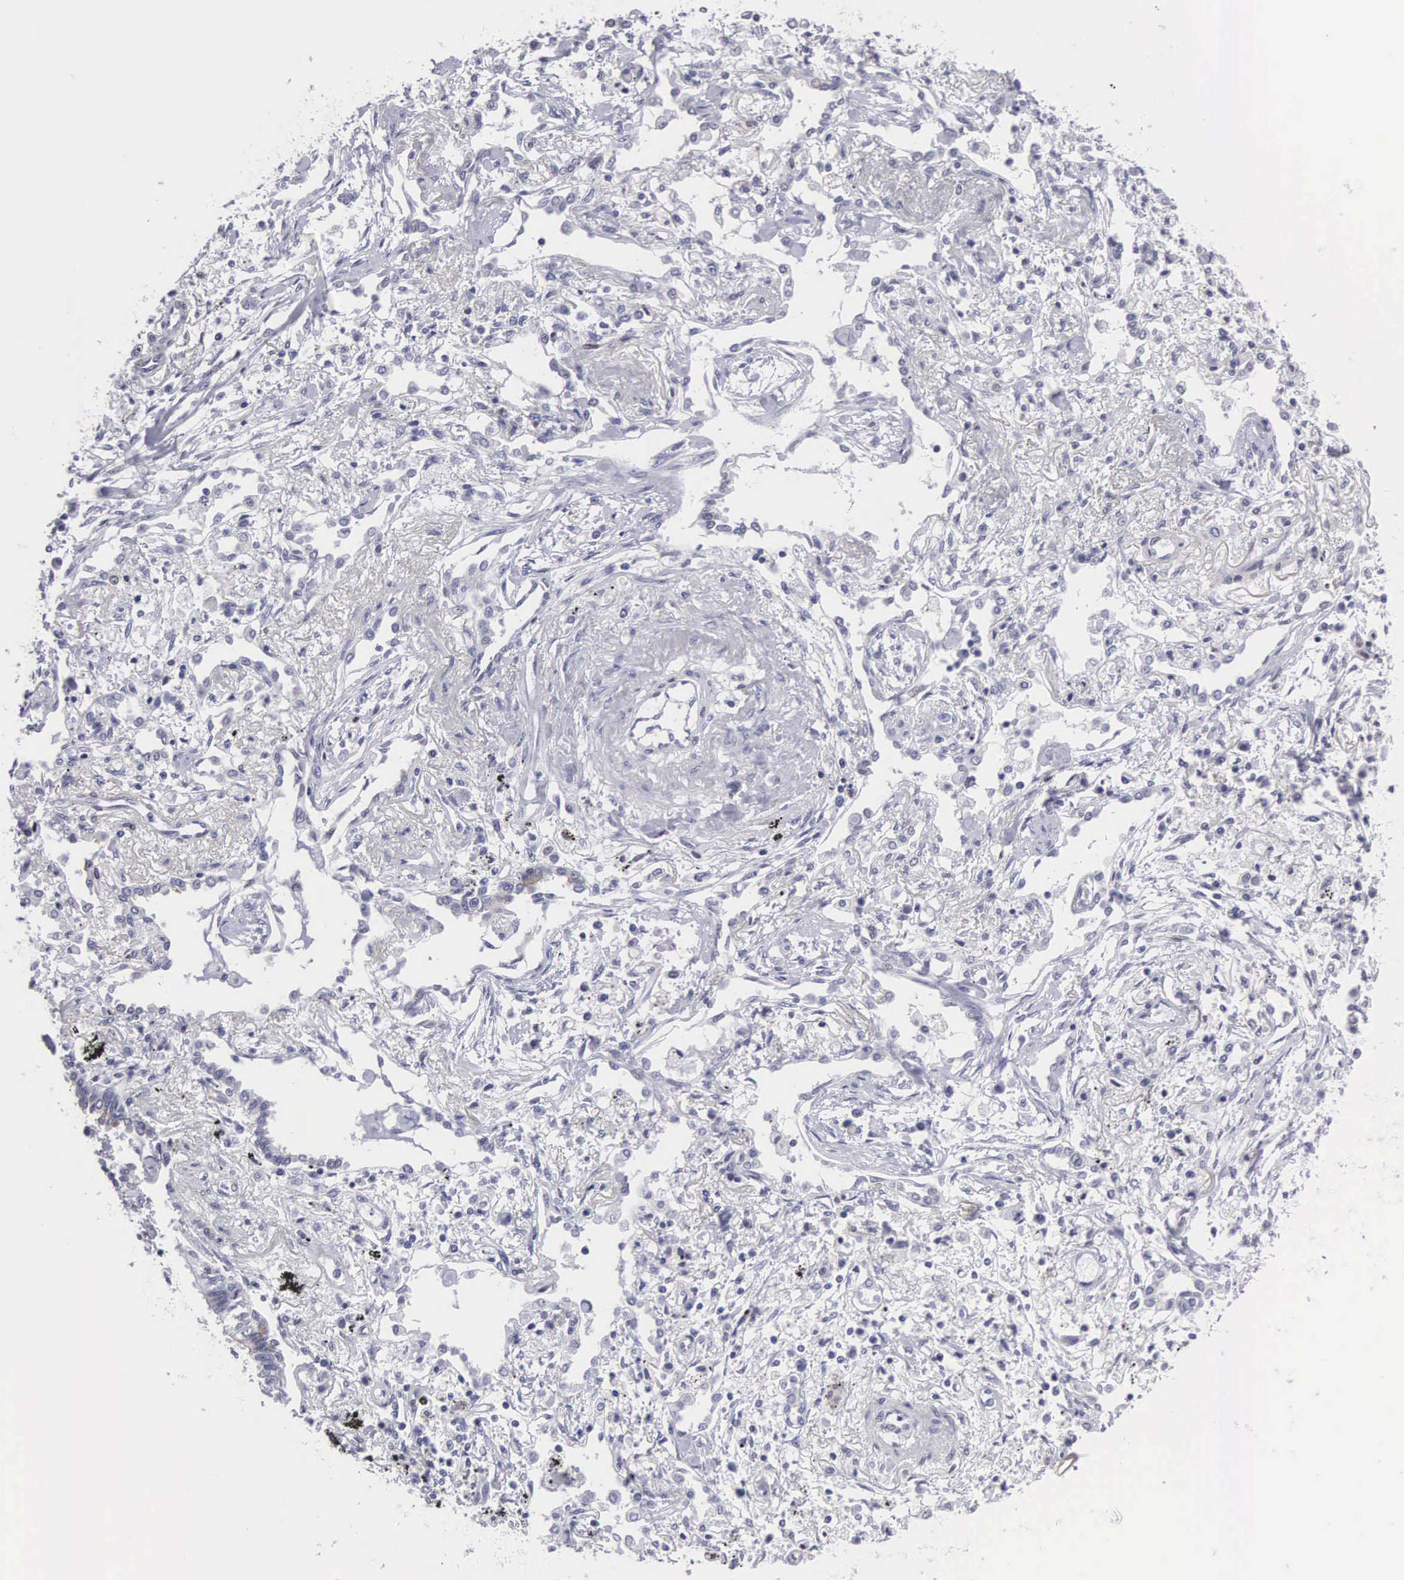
{"staining": {"intensity": "negative", "quantity": "none", "location": "none"}, "tissue": "lung cancer", "cell_type": "Tumor cells", "image_type": "cancer", "snomed": [{"axis": "morphology", "description": "Adenocarcinoma, NOS"}, {"axis": "topography", "description": "Lung"}], "caption": "Tumor cells show no significant positivity in lung cancer (adenocarcinoma).", "gene": "ETV6", "patient": {"sex": "male", "age": 60}}